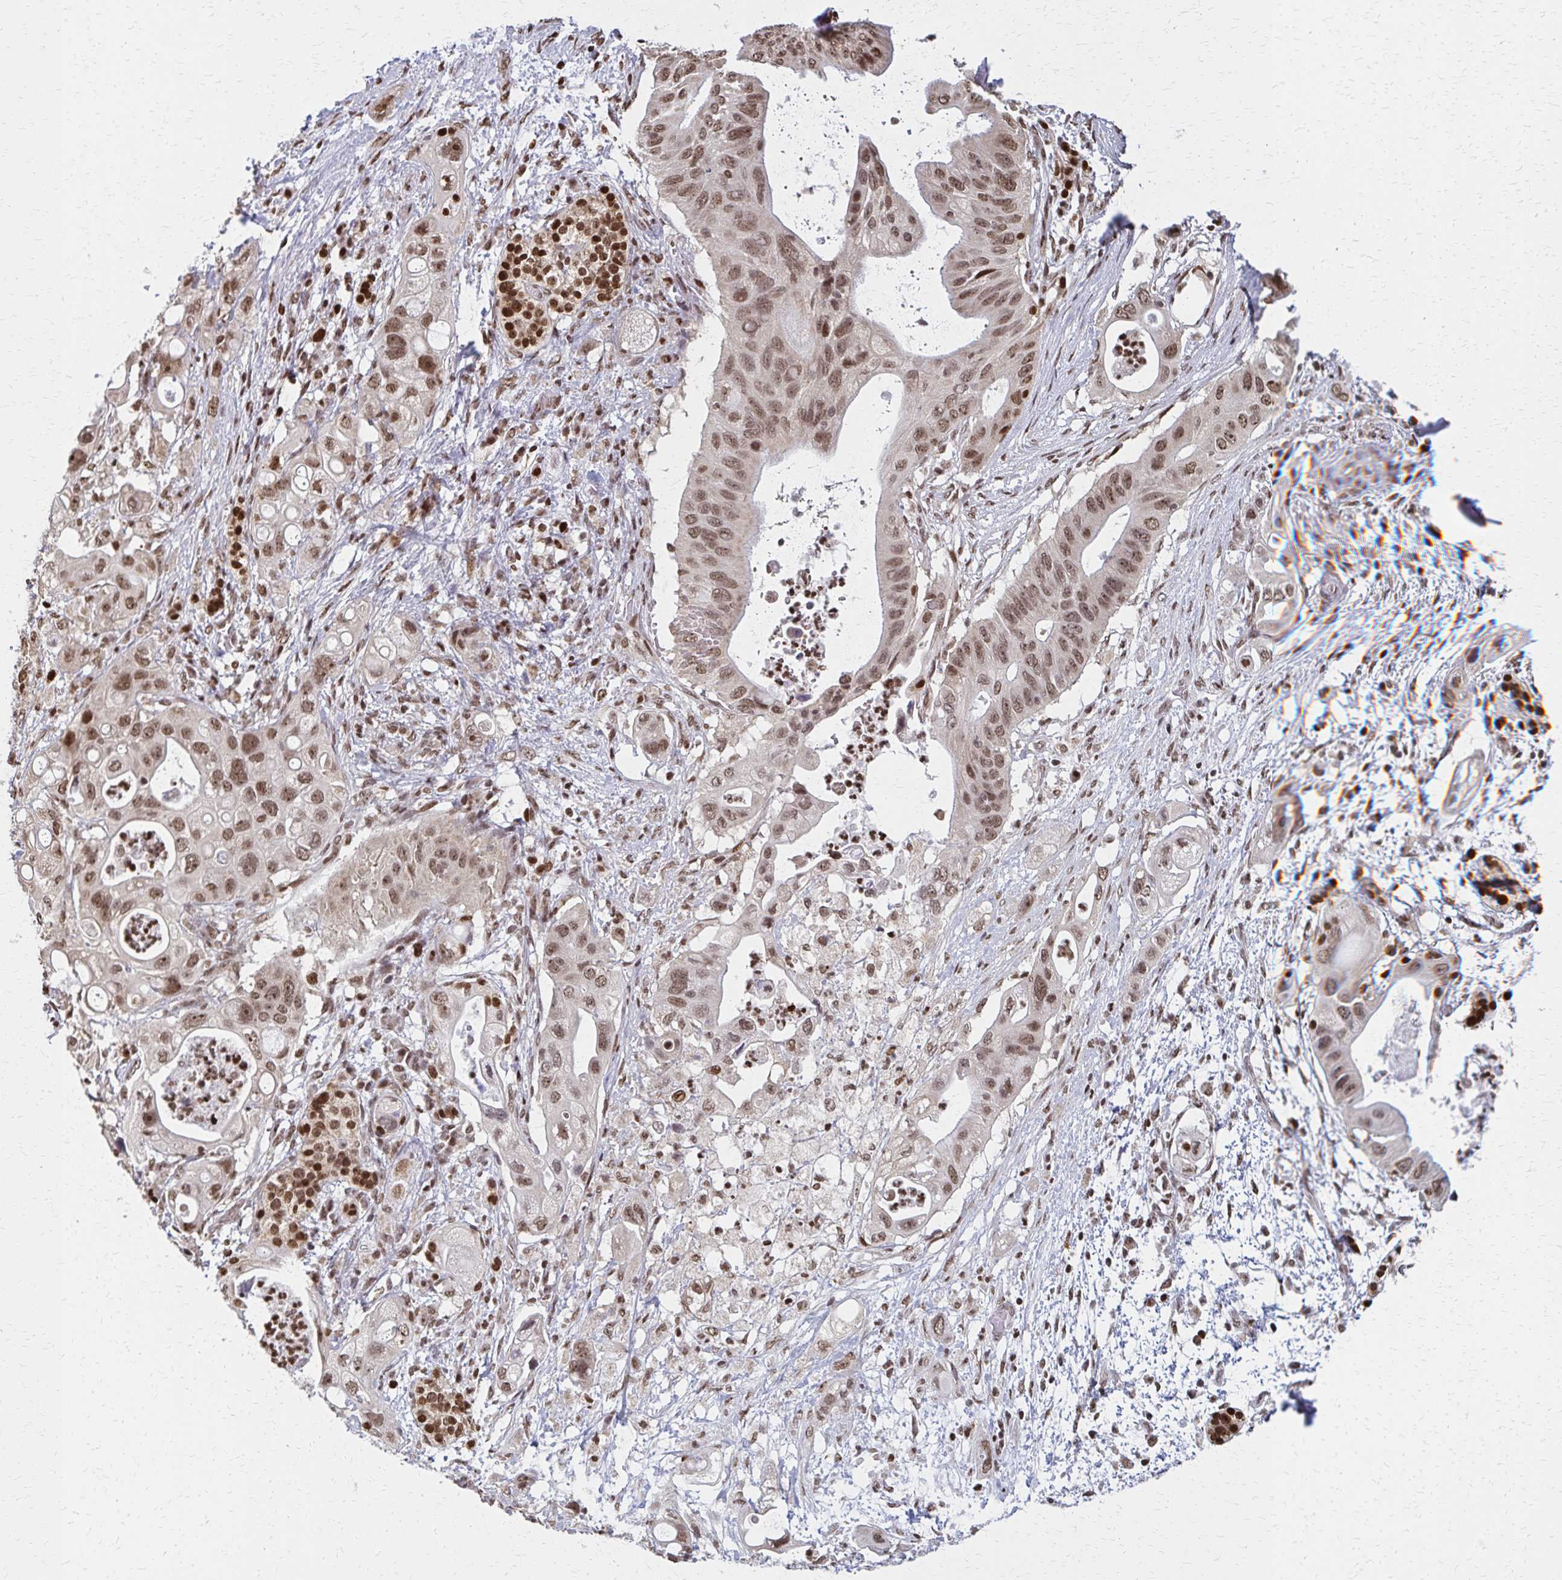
{"staining": {"intensity": "moderate", "quantity": ">75%", "location": "nuclear"}, "tissue": "pancreatic cancer", "cell_type": "Tumor cells", "image_type": "cancer", "snomed": [{"axis": "morphology", "description": "Adenocarcinoma, NOS"}, {"axis": "topography", "description": "Pancreas"}], "caption": "A medium amount of moderate nuclear expression is seen in about >75% of tumor cells in adenocarcinoma (pancreatic) tissue.", "gene": "HOXA9", "patient": {"sex": "female", "age": 72}}